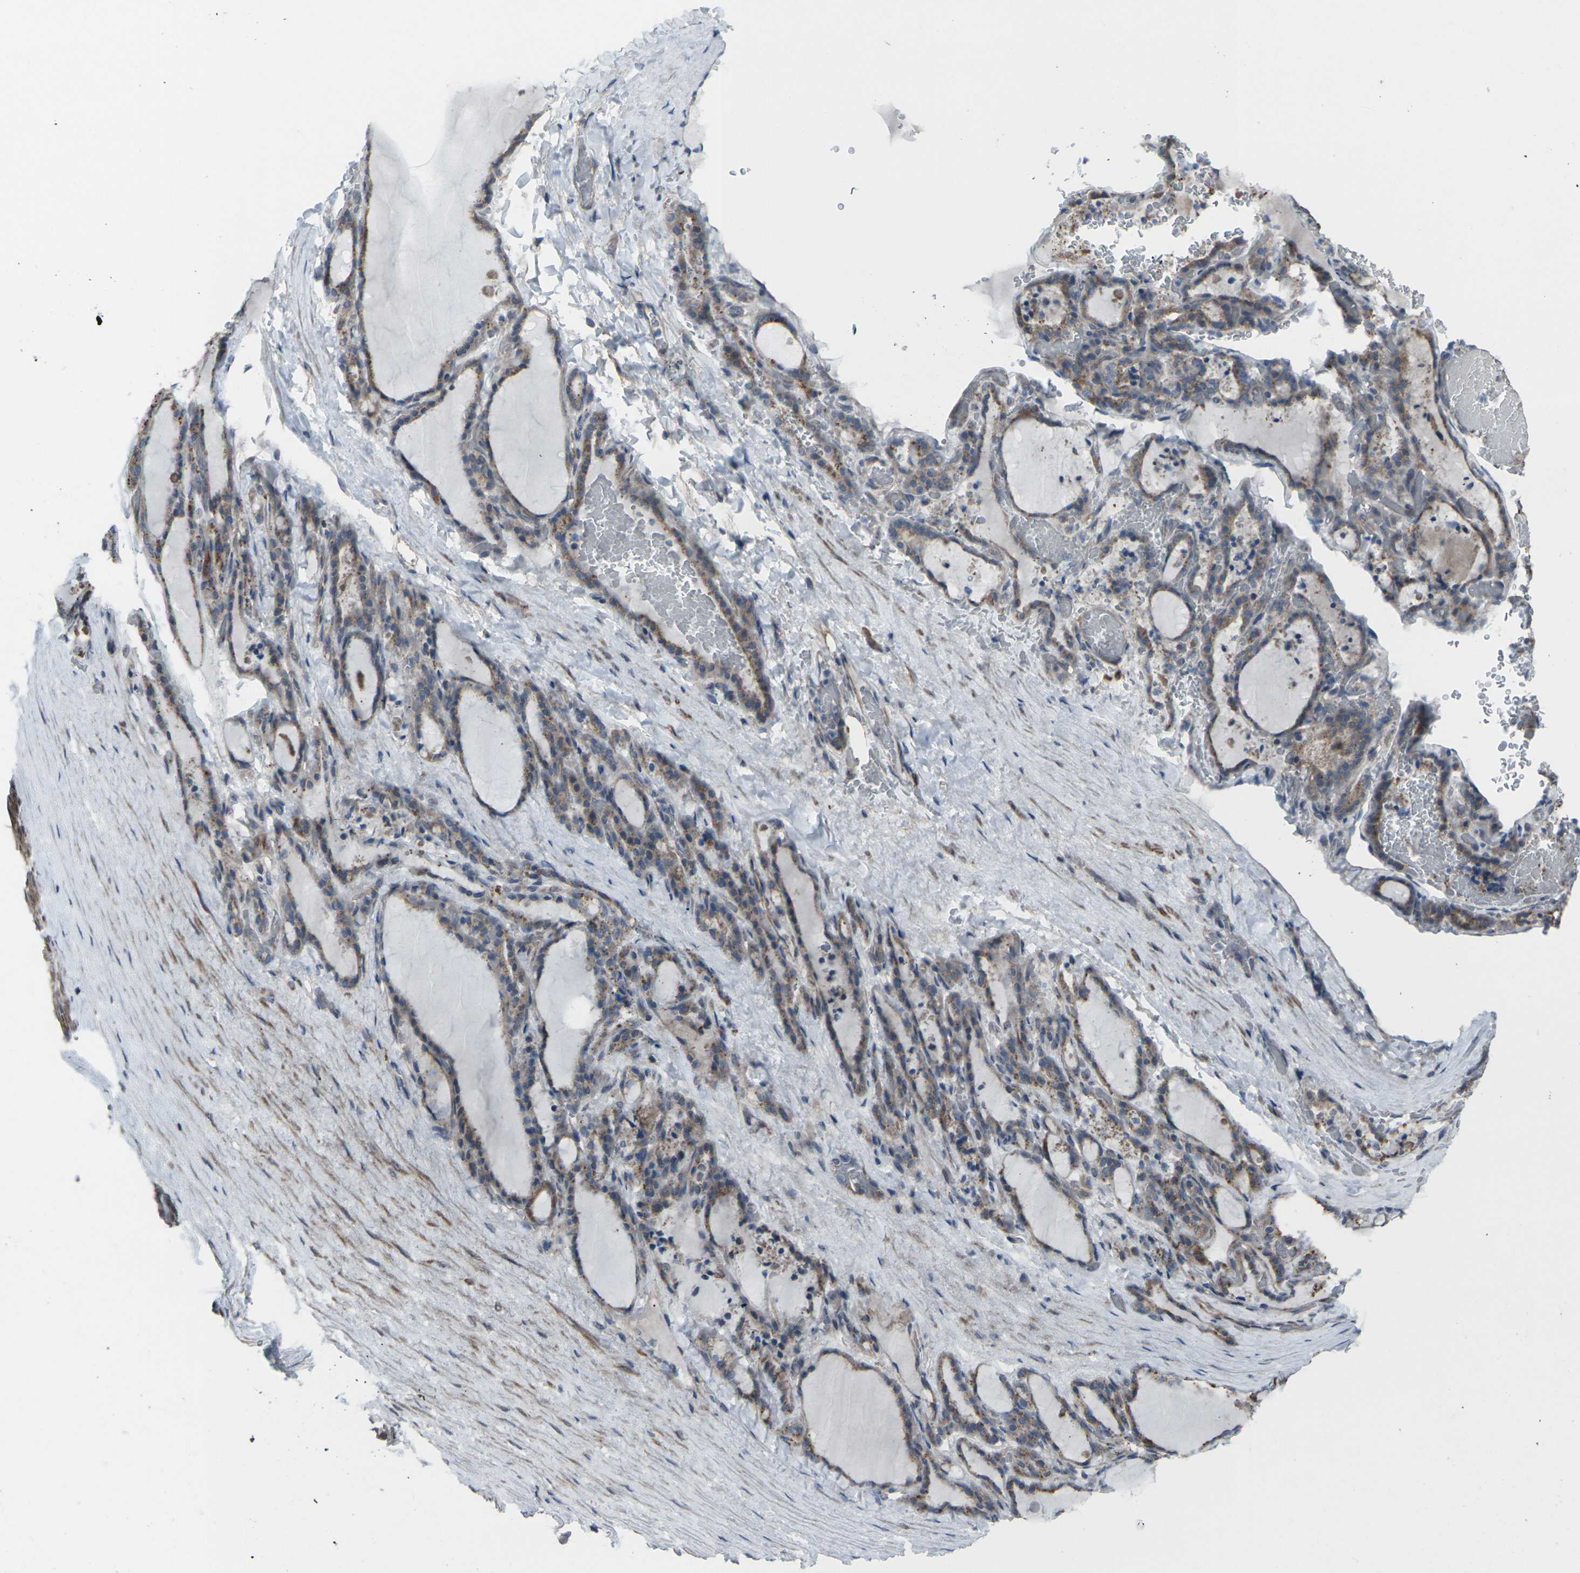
{"staining": {"intensity": "weak", "quantity": ">75%", "location": "cytoplasmic/membranous"}, "tissue": "thyroid gland", "cell_type": "Glandular cells", "image_type": "normal", "snomed": [{"axis": "morphology", "description": "Normal tissue, NOS"}, {"axis": "topography", "description": "Thyroid gland"}], "caption": "About >75% of glandular cells in unremarkable thyroid gland exhibit weak cytoplasmic/membranous protein staining as visualized by brown immunohistochemical staining.", "gene": "CCR10", "patient": {"sex": "female", "age": 28}}